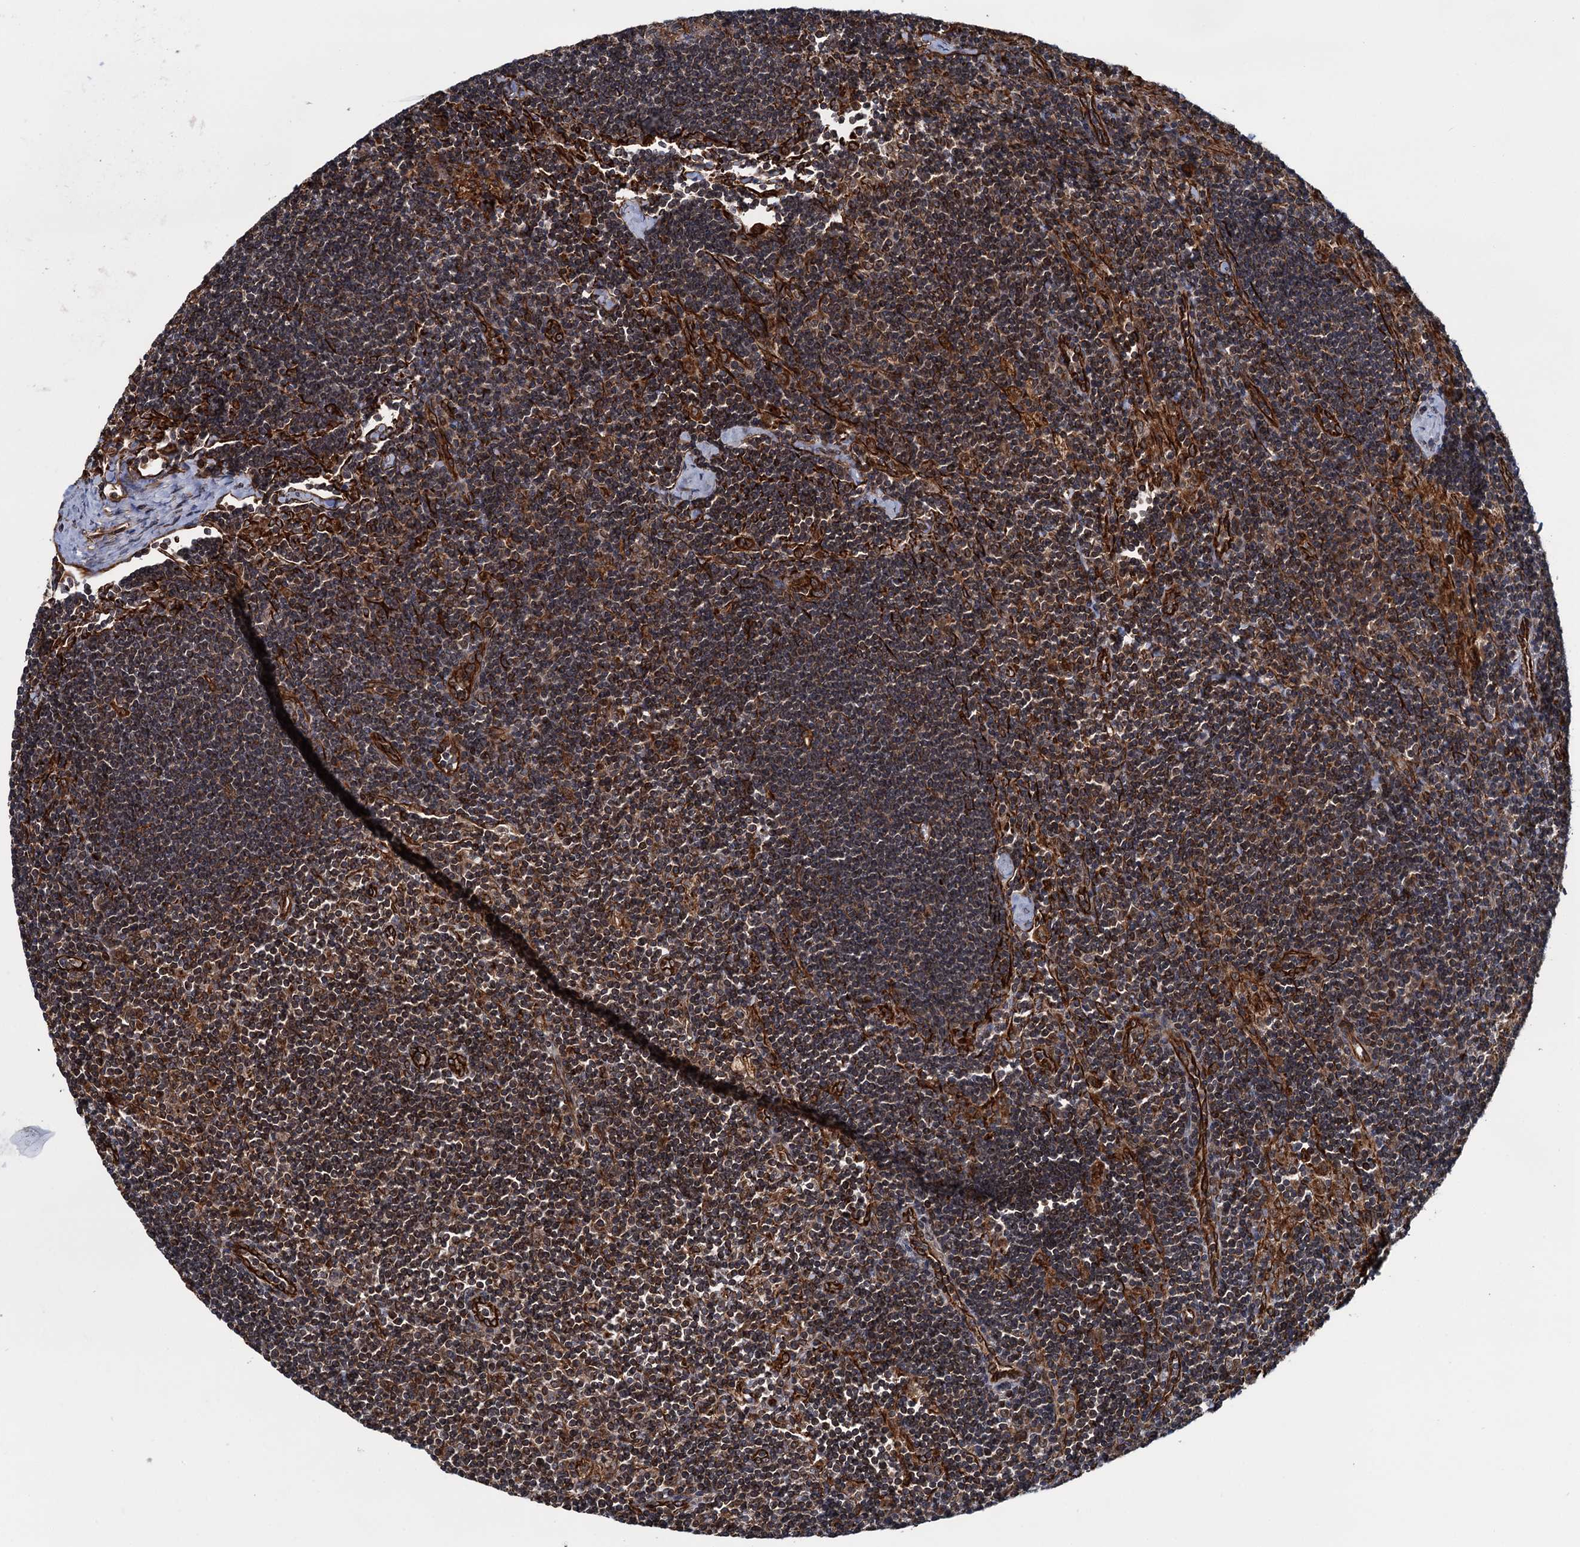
{"staining": {"intensity": "weak", "quantity": ">75%", "location": "cytoplasmic/membranous"}, "tissue": "lymph node", "cell_type": "Germinal center cells", "image_type": "normal", "snomed": [{"axis": "morphology", "description": "Normal tissue, NOS"}, {"axis": "topography", "description": "Lymph node"}], "caption": "Immunohistochemical staining of normal lymph node reveals >75% levels of weak cytoplasmic/membranous protein staining in approximately >75% of germinal center cells. (brown staining indicates protein expression, while blue staining denotes nuclei).", "gene": "ZFYVE19", "patient": {"sex": "male", "age": 24}}